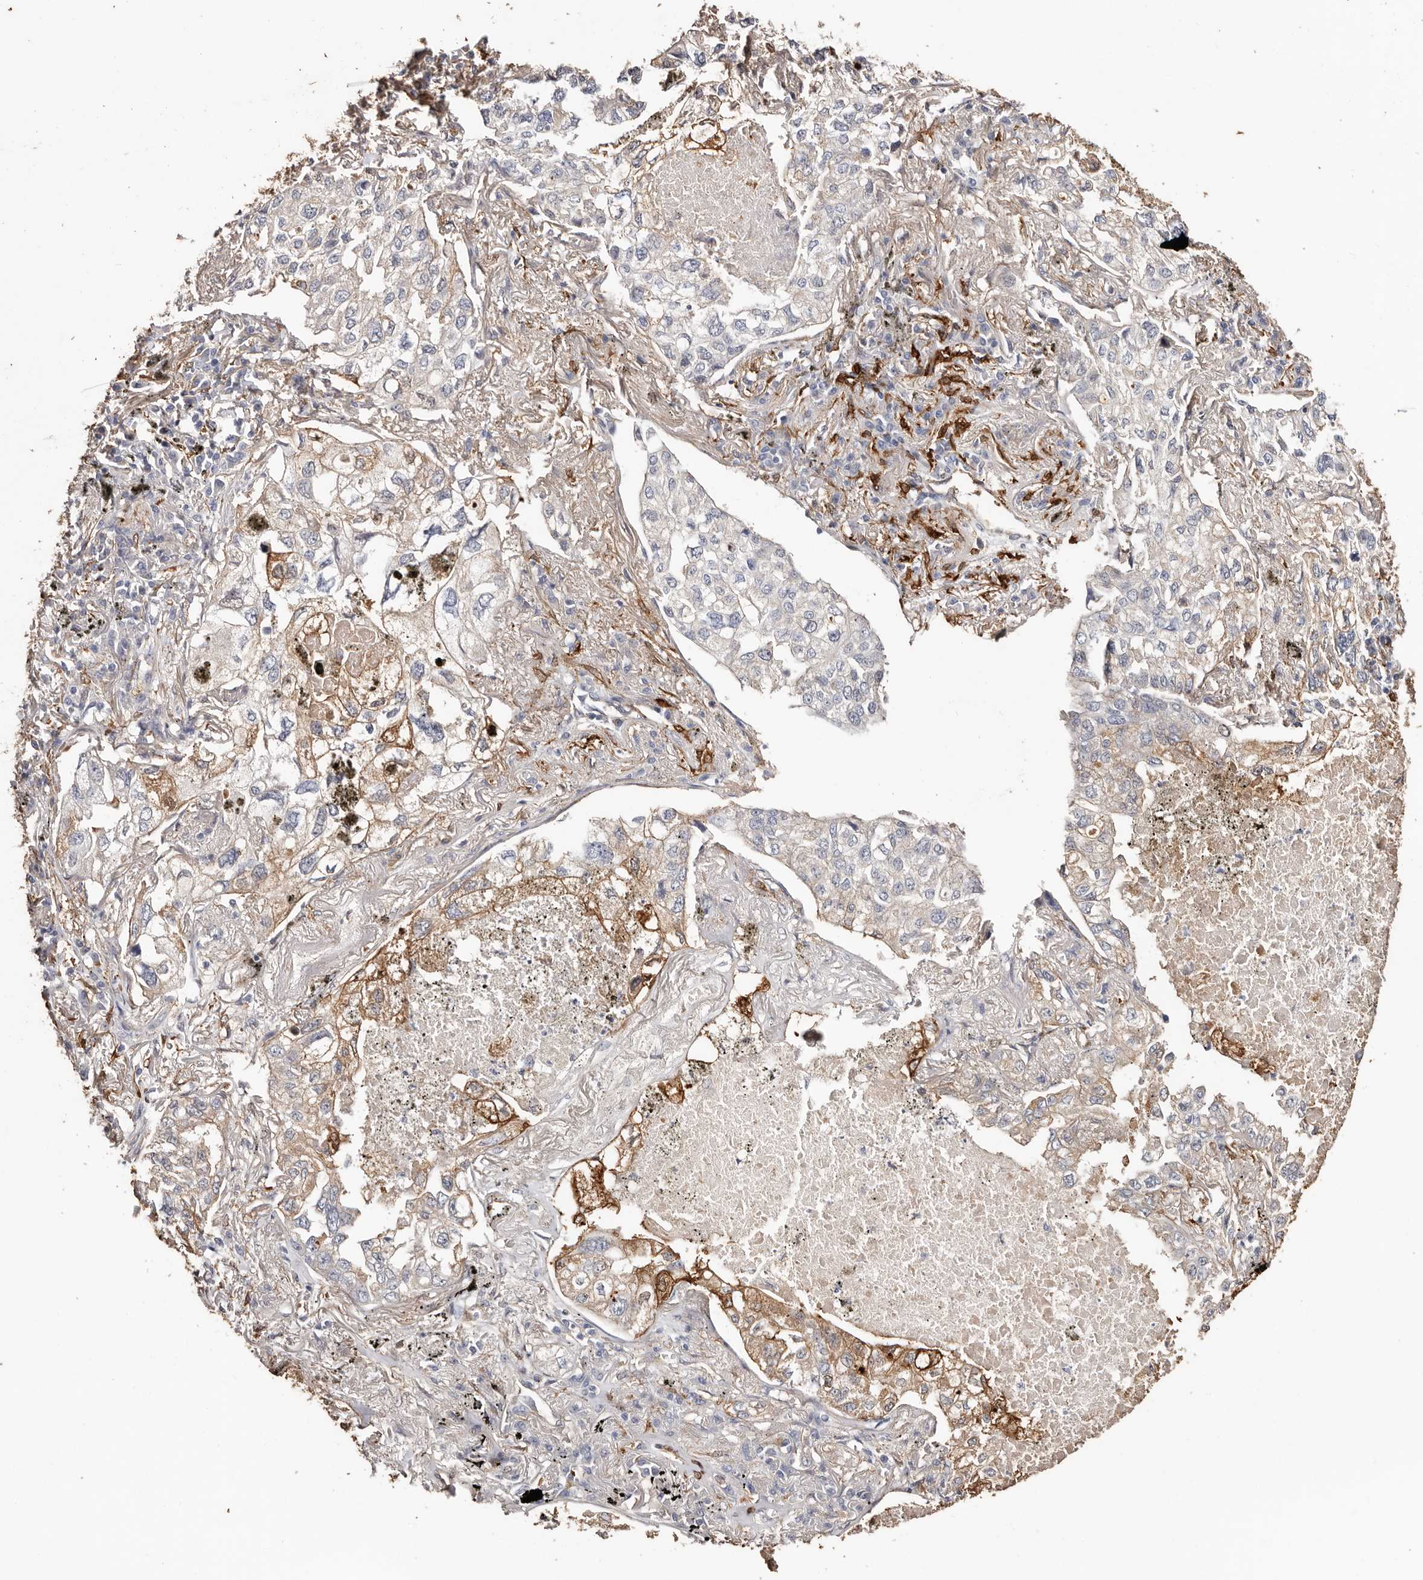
{"staining": {"intensity": "moderate", "quantity": "<25%", "location": "cytoplasmic/membranous"}, "tissue": "lung cancer", "cell_type": "Tumor cells", "image_type": "cancer", "snomed": [{"axis": "morphology", "description": "Adenocarcinoma, NOS"}, {"axis": "topography", "description": "Lung"}], "caption": "About <25% of tumor cells in human adenocarcinoma (lung) exhibit moderate cytoplasmic/membranous protein staining as visualized by brown immunohistochemical staining.", "gene": "TGM2", "patient": {"sex": "male", "age": 65}}